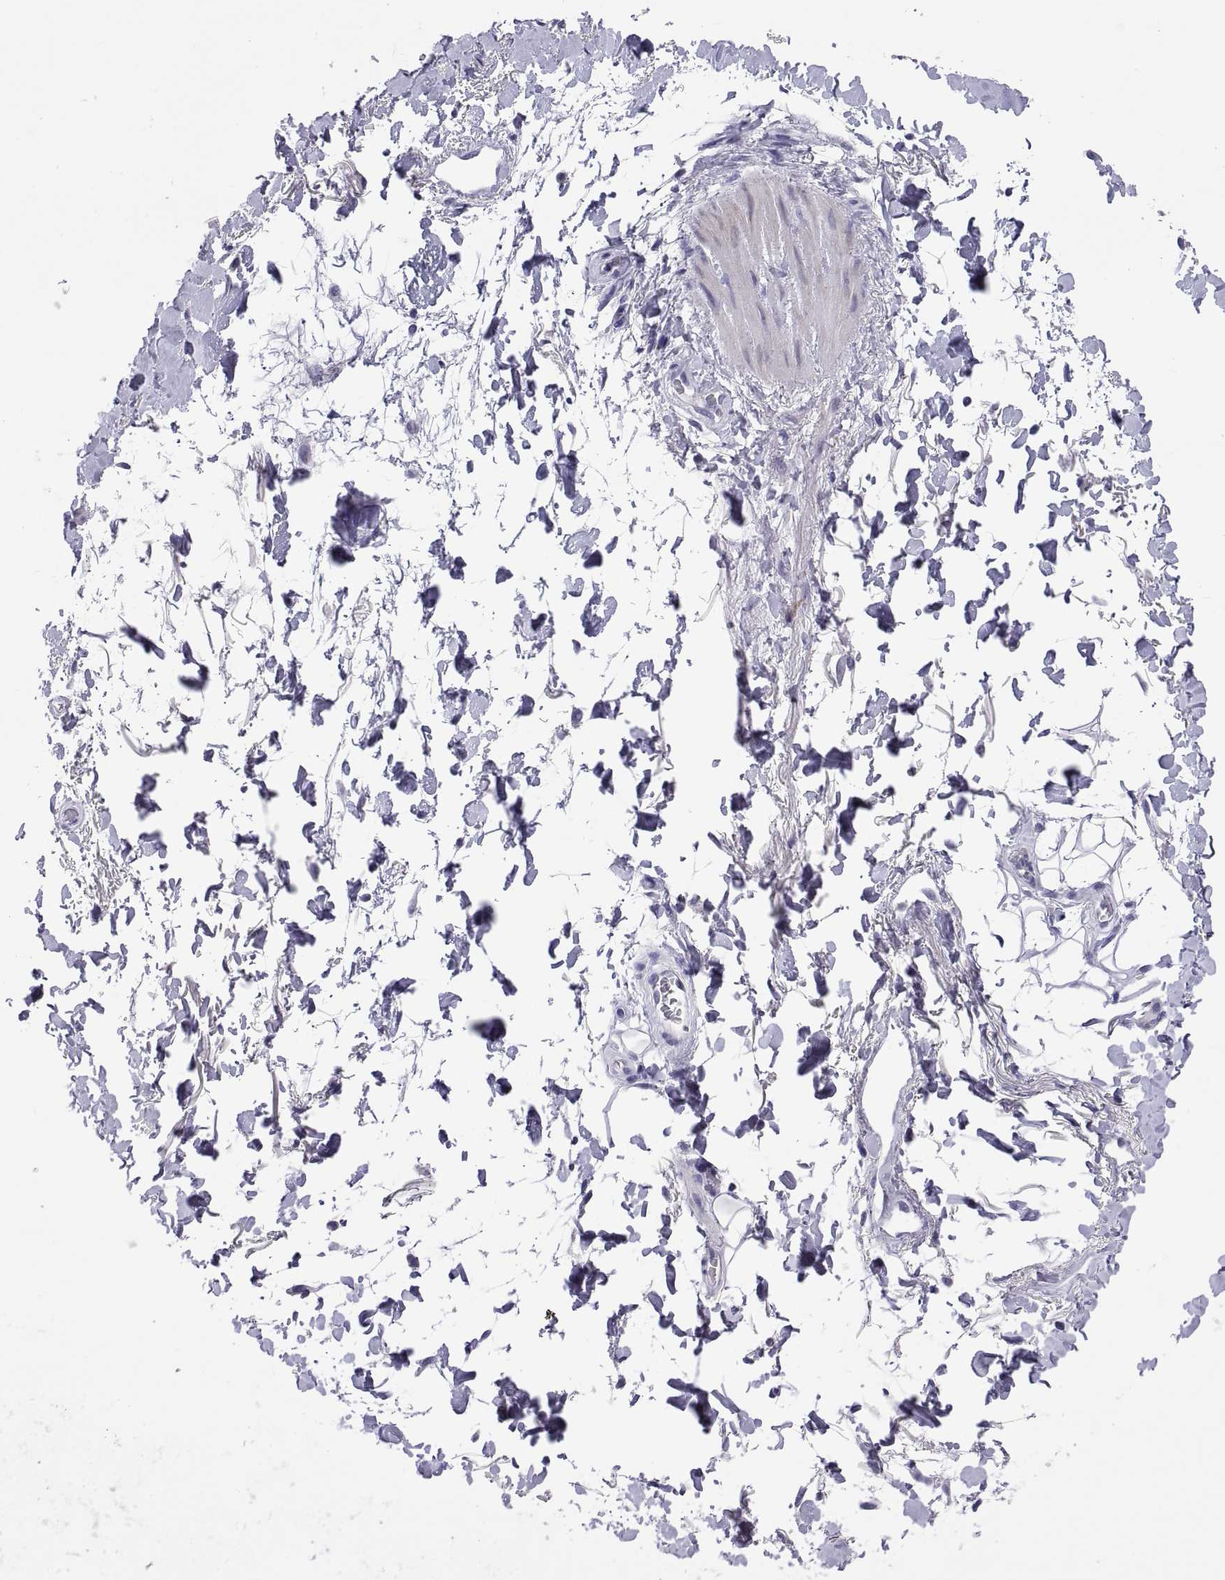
{"staining": {"intensity": "negative", "quantity": "none", "location": "none"}, "tissue": "adipose tissue", "cell_type": "Adipocytes", "image_type": "normal", "snomed": [{"axis": "morphology", "description": "Normal tissue, NOS"}, {"axis": "topography", "description": "Anal"}, {"axis": "topography", "description": "Peripheral nerve tissue"}], "caption": "Photomicrograph shows no significant protein expression in adipocytes of benign adipose tissue.", "gene": "CHCT1", "patient": {"sex": "male", "age": 53}}